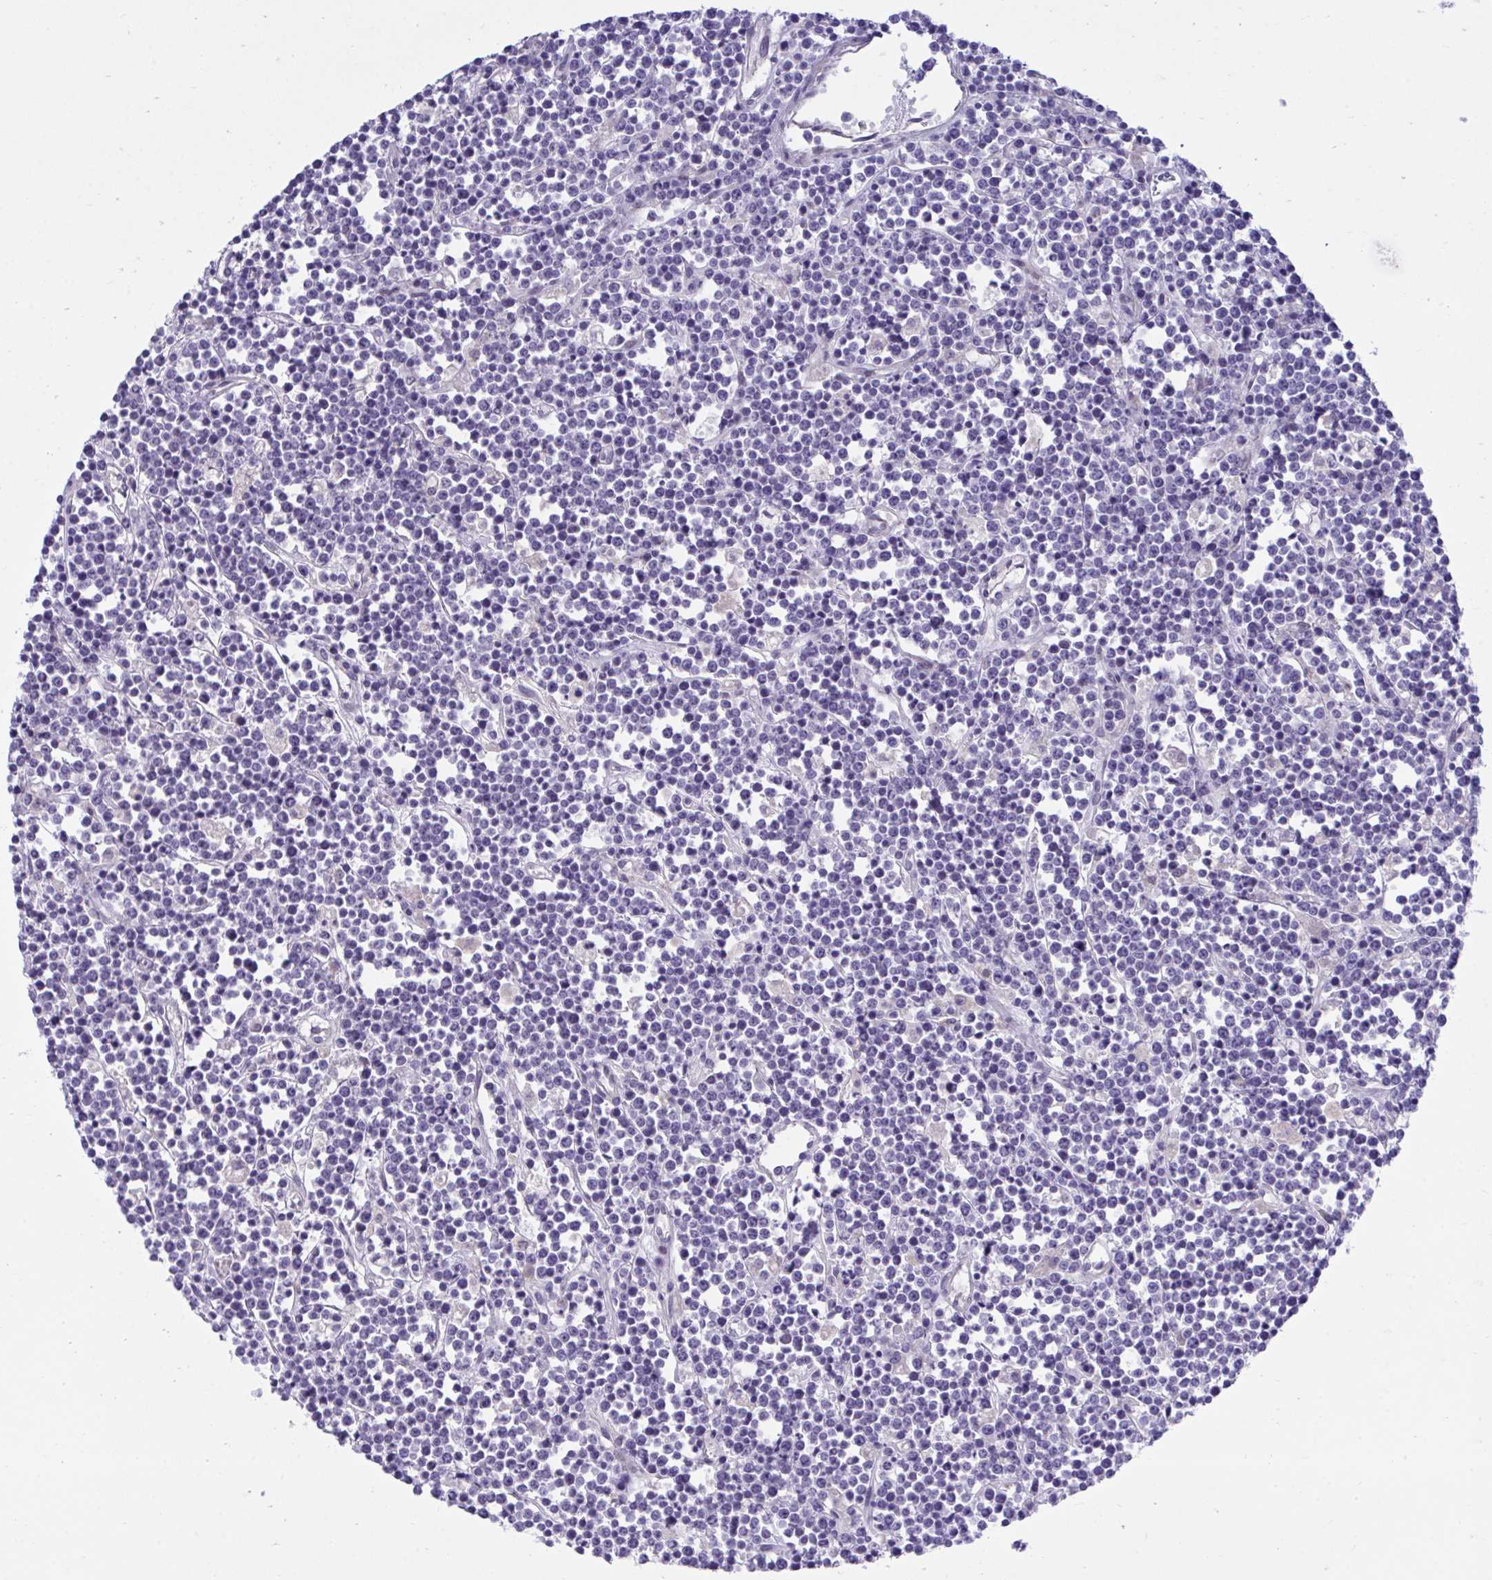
{"staining": {"intensity": "negative", "quantity": "none", "location": "none"}, "tissue": "lymphoma", "cell_type": "Tumor cells", "image_type": "cancer", "snomed": [{"axis": "morphology", "description": "Malignant lymphoma, non-Hodgkin's type, High grade"}, {"axis": "topography", "description": "Ovary"}], "caption": "Tumor cells show no significant protein staining in high-grade malignant lymphoma, non-Hodgkin's type.", "gene": "MED9", "patient": {"sex": "female", "age": 56}}